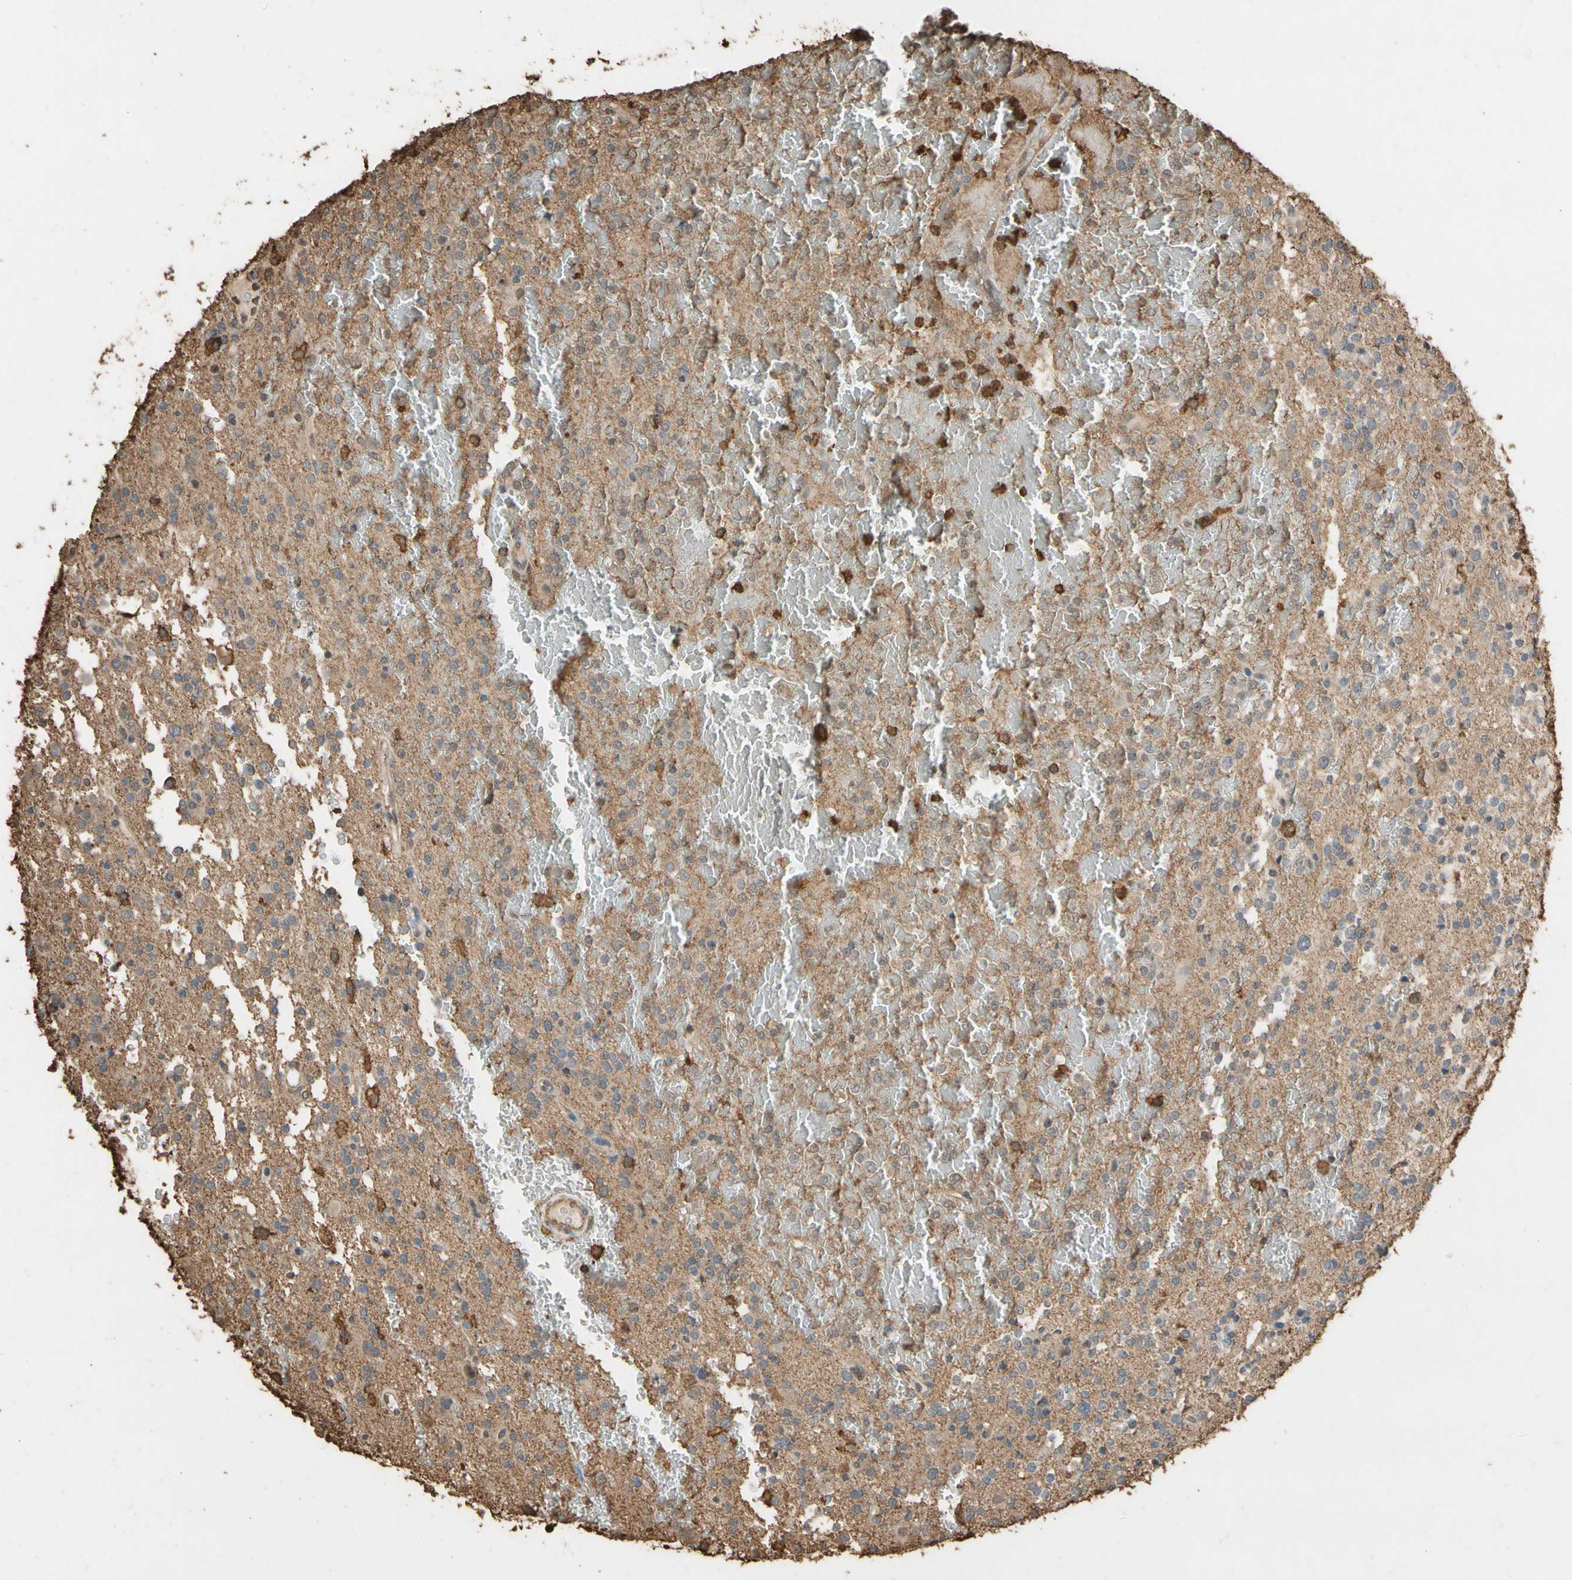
{"staining": {"intensity": "negative", "quantity": "none", "location": "none"}, "tissue": "glioma", "cell_type": "Tumor cells", "image_type": "cancer", "snomed": [{"axis": "morphology", "description": "Glioma, malignant, High grade"}, {"axis": "topography", "description": "Brain"}], "caption": "An image of high-grade glioma (malignant) stained for a protein exhibits no brown staining in tumor cells.", "gene": "TNFSF13B", "patient": {"sex": "male", "age": 47}}